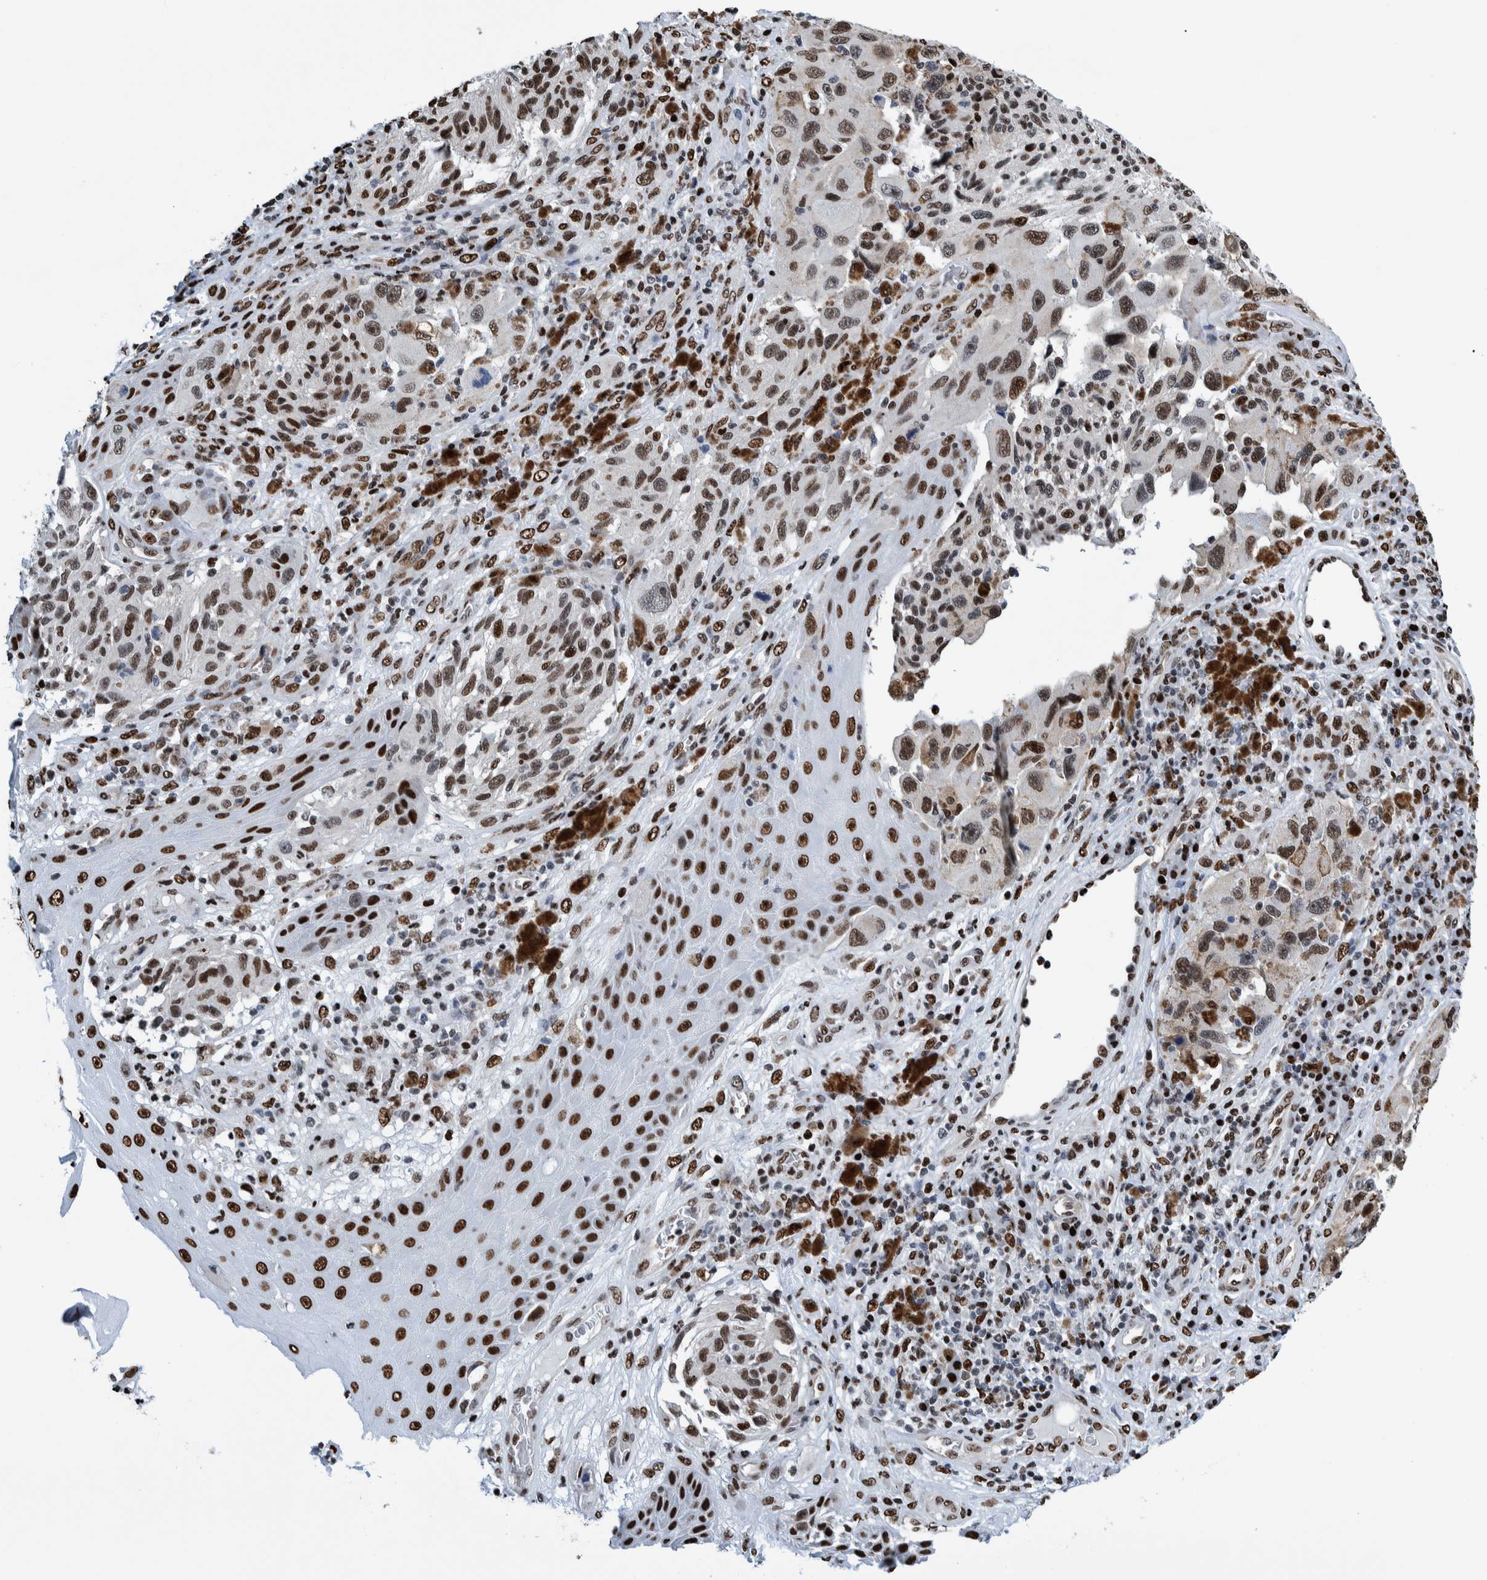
{"staining": {"intensity": "strong", "quantity": ">75%", "location": "nuclear"}, "tissue": "melanoma", "cell_type": "Tumor cells", "image_type": "cancer", "snomed": [{"axis": "morphology", "description": "Malignant melanoma, NOS"}, {"axis": "topography", "description": "Skin"}], "caption": "Melanoma was stained to show a protein in brown. There is high levels of strong nuclear positivity in about >75% of tumor cells. Immunohistochemistry stains the protein in brown and the nuclei are stained blue.", "gene": "HEATR9", "patient": {"sex": "female", "age": 73}}